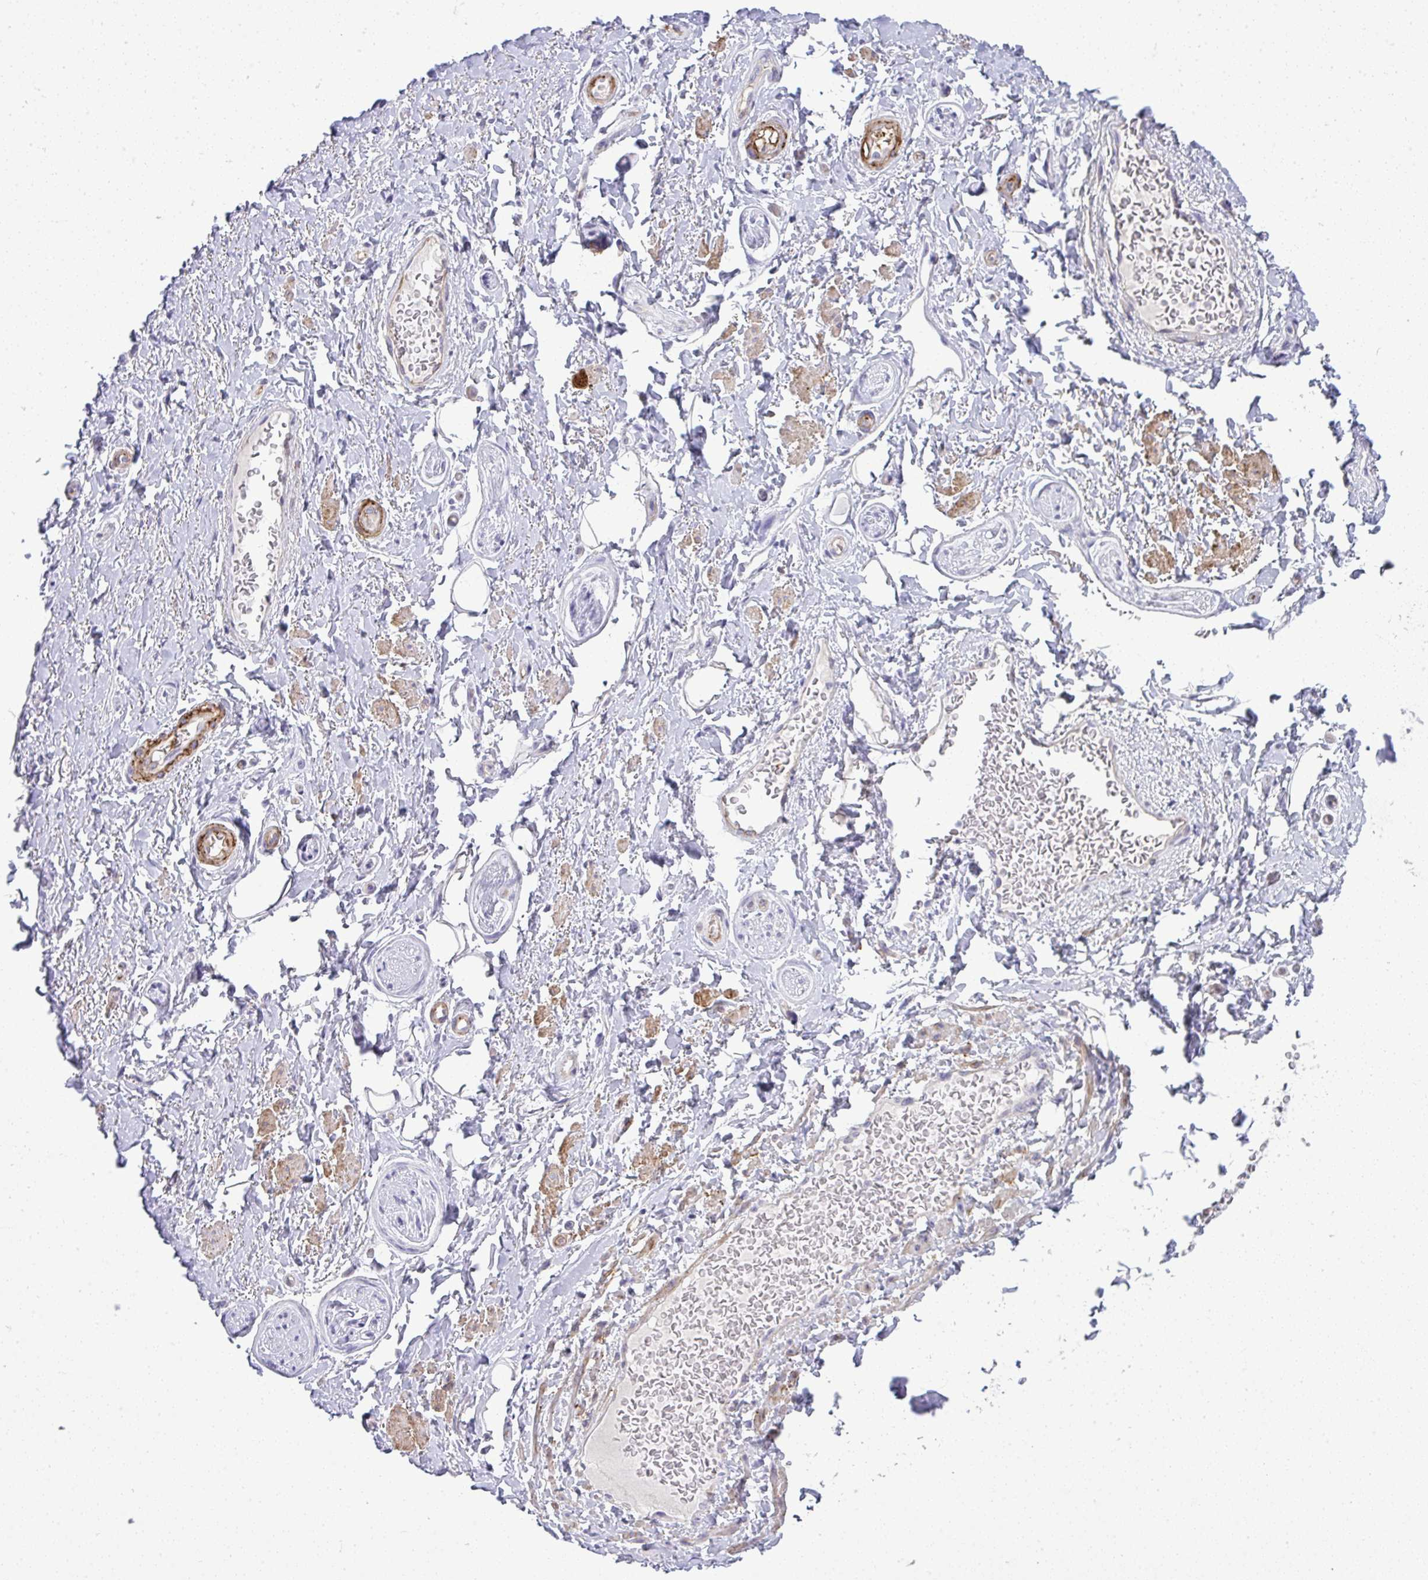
{"staining": {"intensity": "negative", "quantity": "none", "location": "none"}, "tissue": "adipose tissue", "cell_type": "Adipocytes", "image_type": "normal", "snomed": [{"axis": "morphology", "description": "Normal tissue, NOS"}, {"axis": "topography", "description": "Peripheral nerve tissue"}], "caption": "Adipocytes are negative for brown protein staining in benign adipose tissue. (DAB immunohistochemistry, high magnification).", "gene": "UBE2S", "patient": {"sex": "male", "age": 51}}